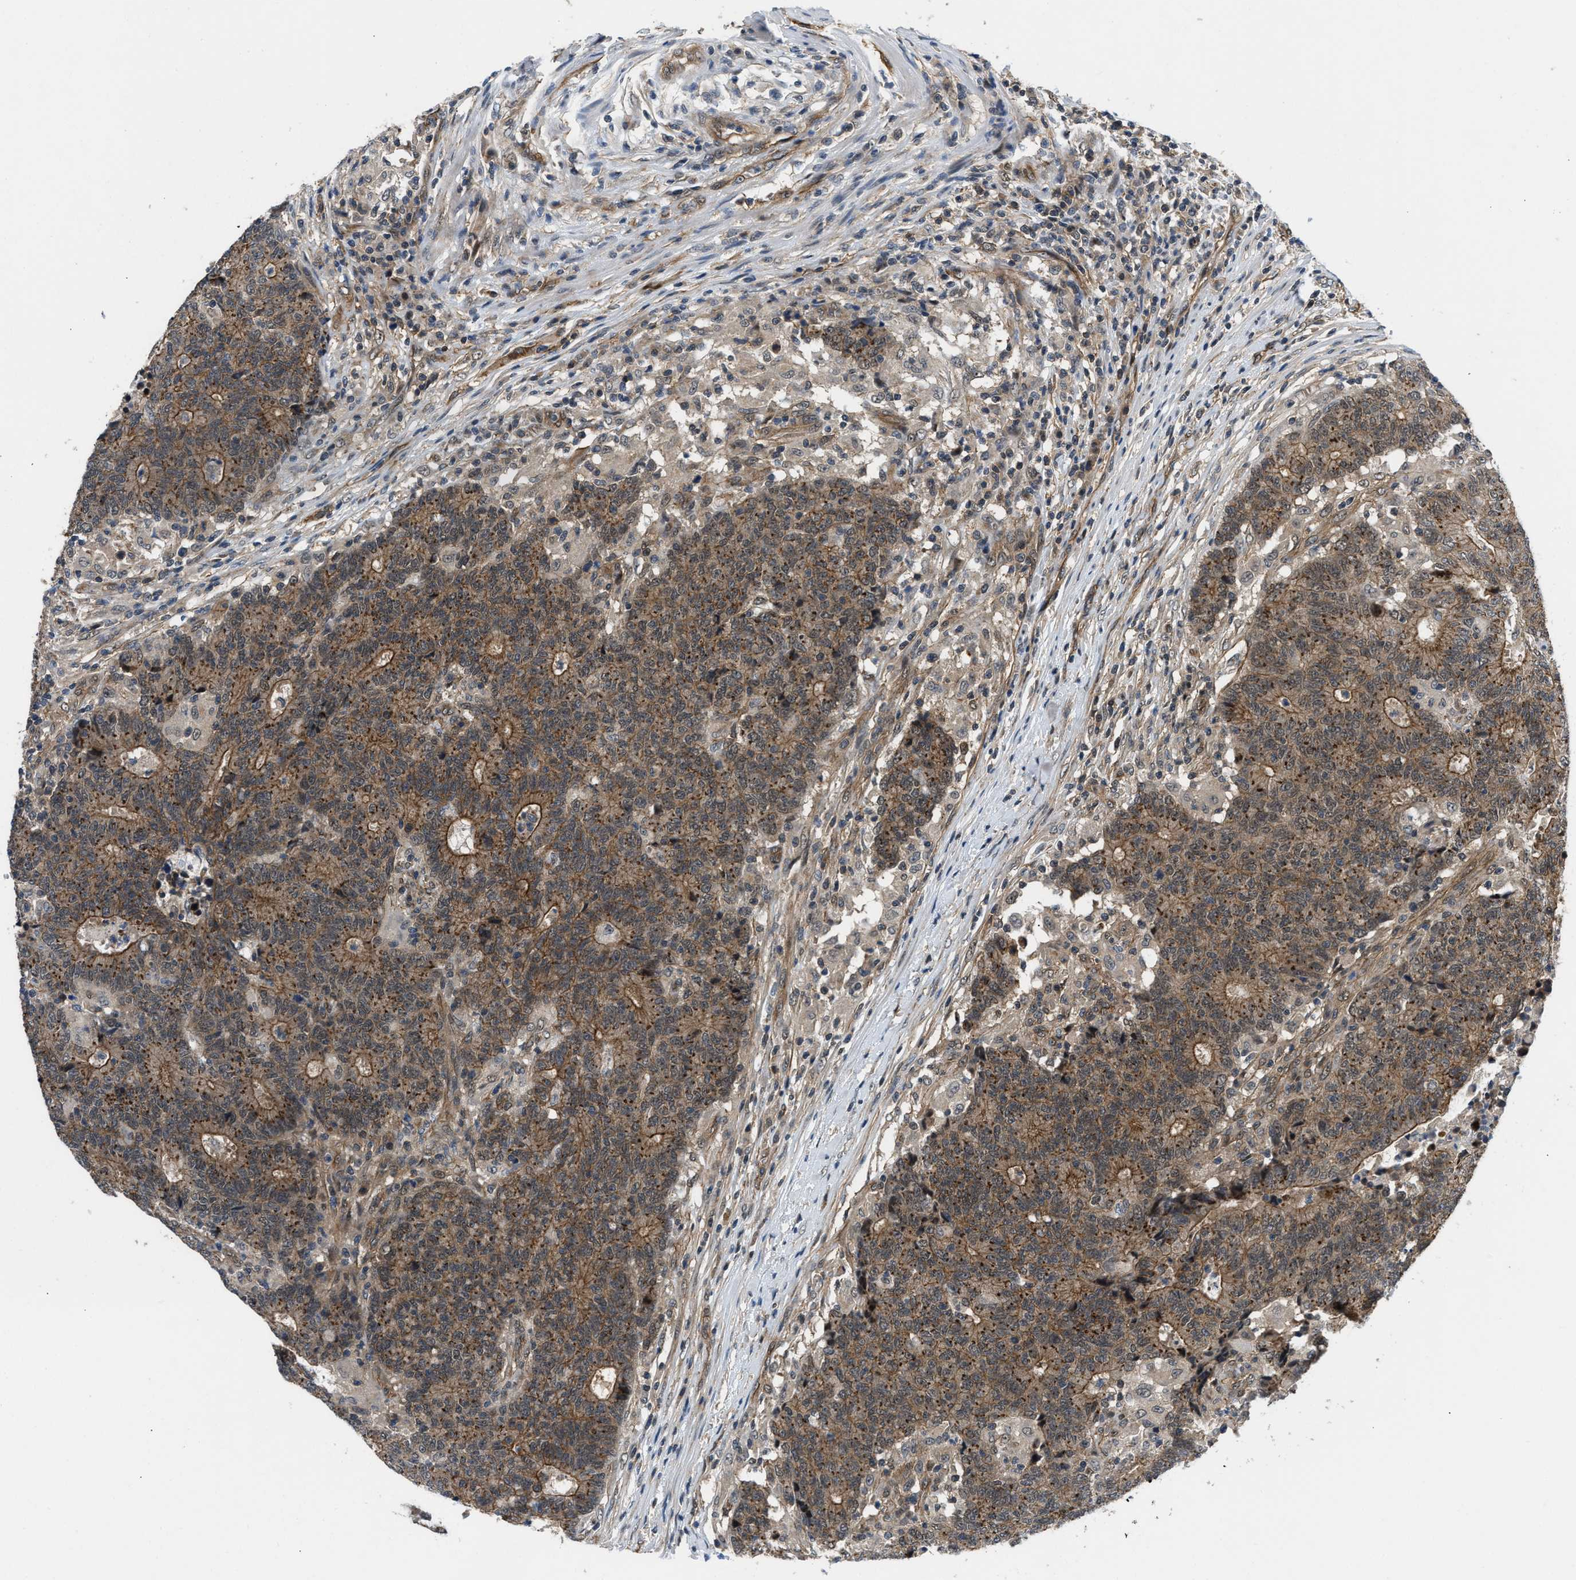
{"staining": {"intensity": "moderate", "quantity": ">75%", "location": "cytoplasmic/membranous"}, "tissue": "colorectal cancer", "cell_type": "Tumor cells", "image_type": "cancer", "snomed": [{"axis": "morphology", "description": "Normal tissue, NOS"}, {"axis": "morphology", "description": "Adenocarcinoma, NOS"}, {"axis": "topography", "description": "Colon"}], "caption": "Human colorectal cancer stained for a protein (brown) exhibits moderate cytoplasmic/membranous positive positivity in approximately >75% of tumor cells.", "gene": "COPS2", "patient": {"sex": "female", "age": 75}}